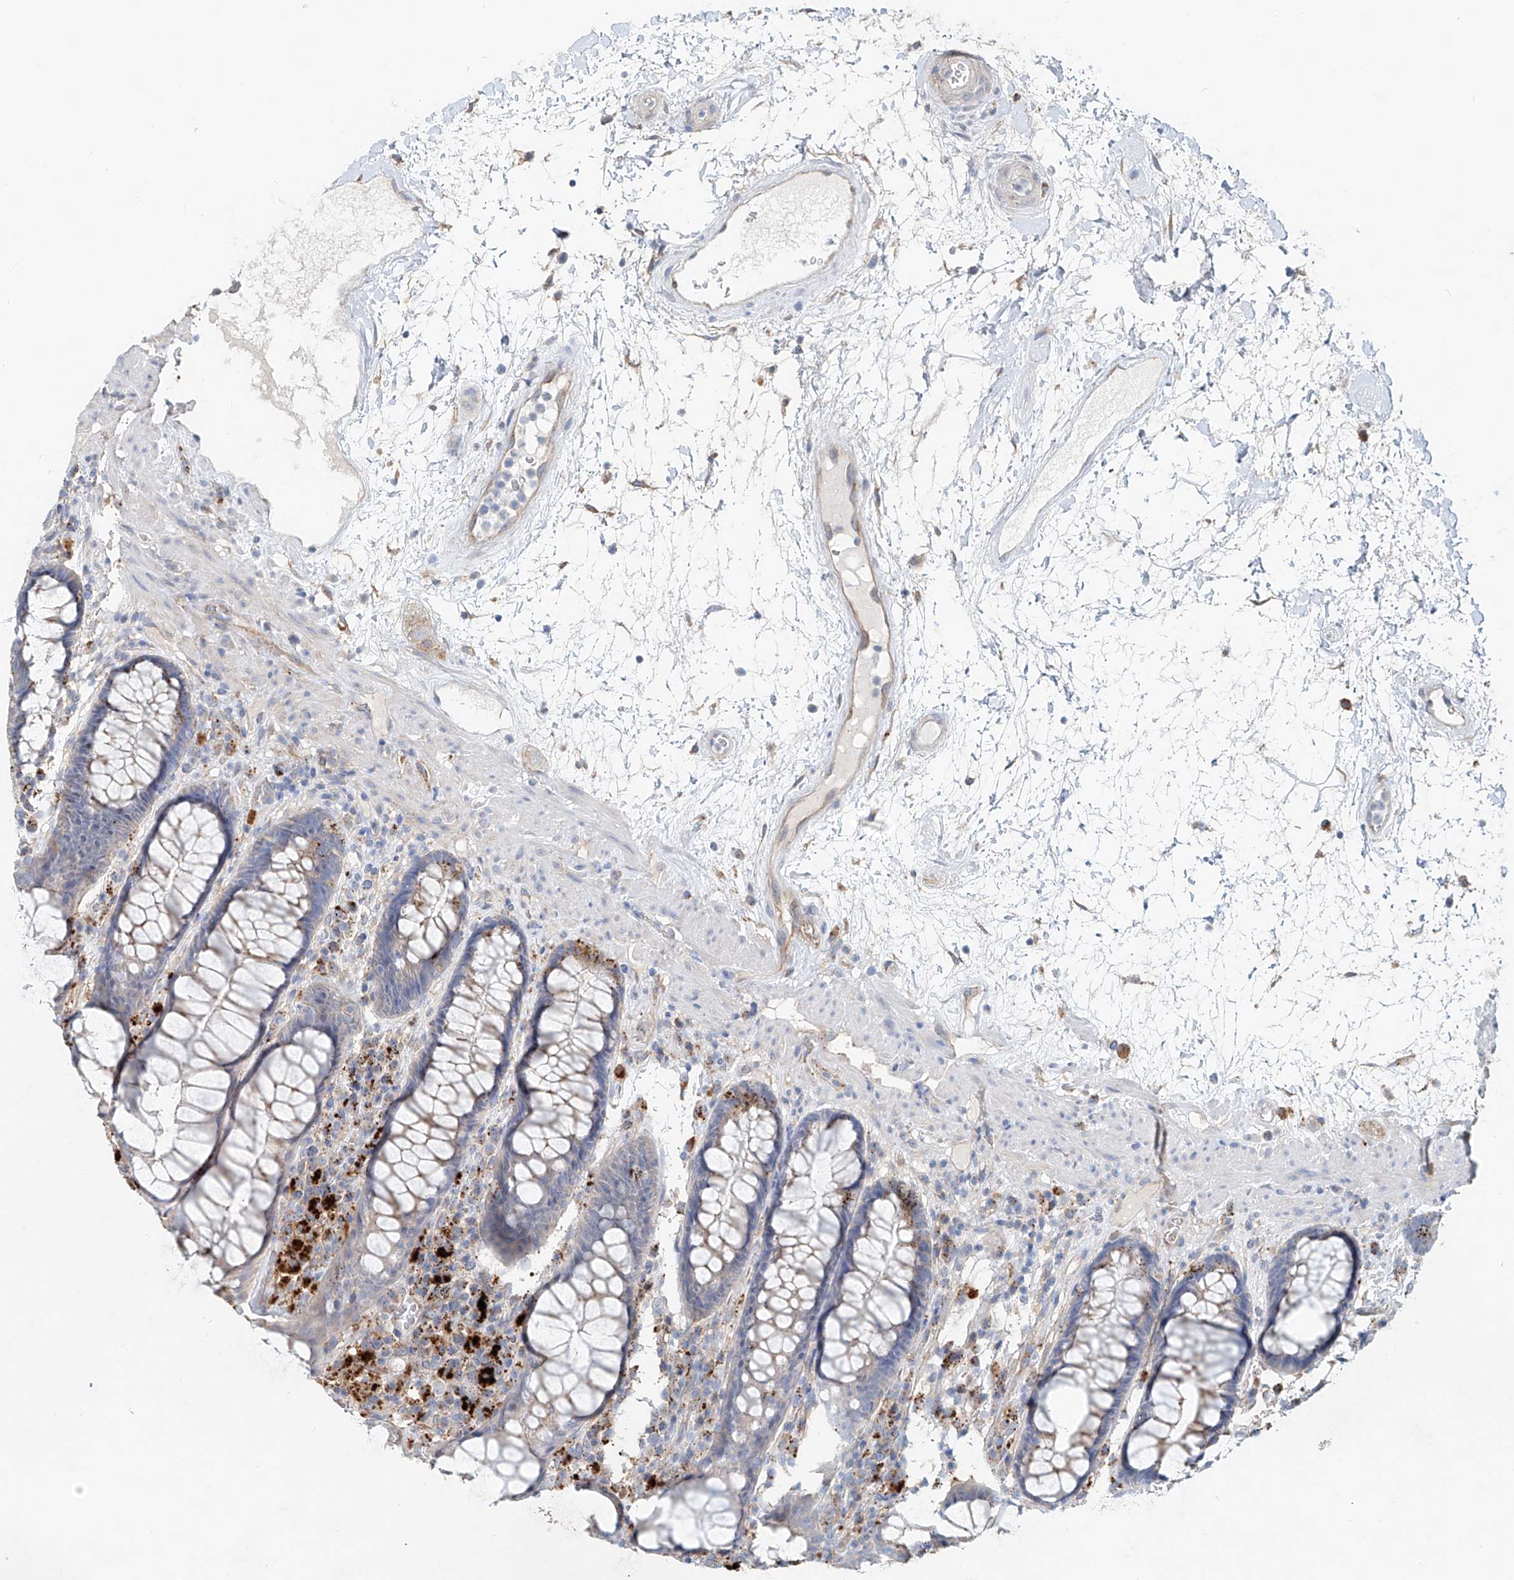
{"staining": {"intensity": "strong", "quantity": "<25%", "location": "cytoplasmic/membranous"}, "tissue": "rectum", "cell_type": "Glandular cells", "image_type": "normal", "snomed": [{"axis": "morphology", "description": "Normal tissue, NOS"}, {"axis": "topography", "description": "Rectum"}], "caption": "Immunohistochemistry (DAB) staining of benign human rectum shows strong cytoplasmic/membranous protein positivity in about <25% of glandular cells. (Brightfield microscopy of DAB IHC at high magnification).", "gene": "TRIM47", "patient": {"sex": "male", "age": 64}}